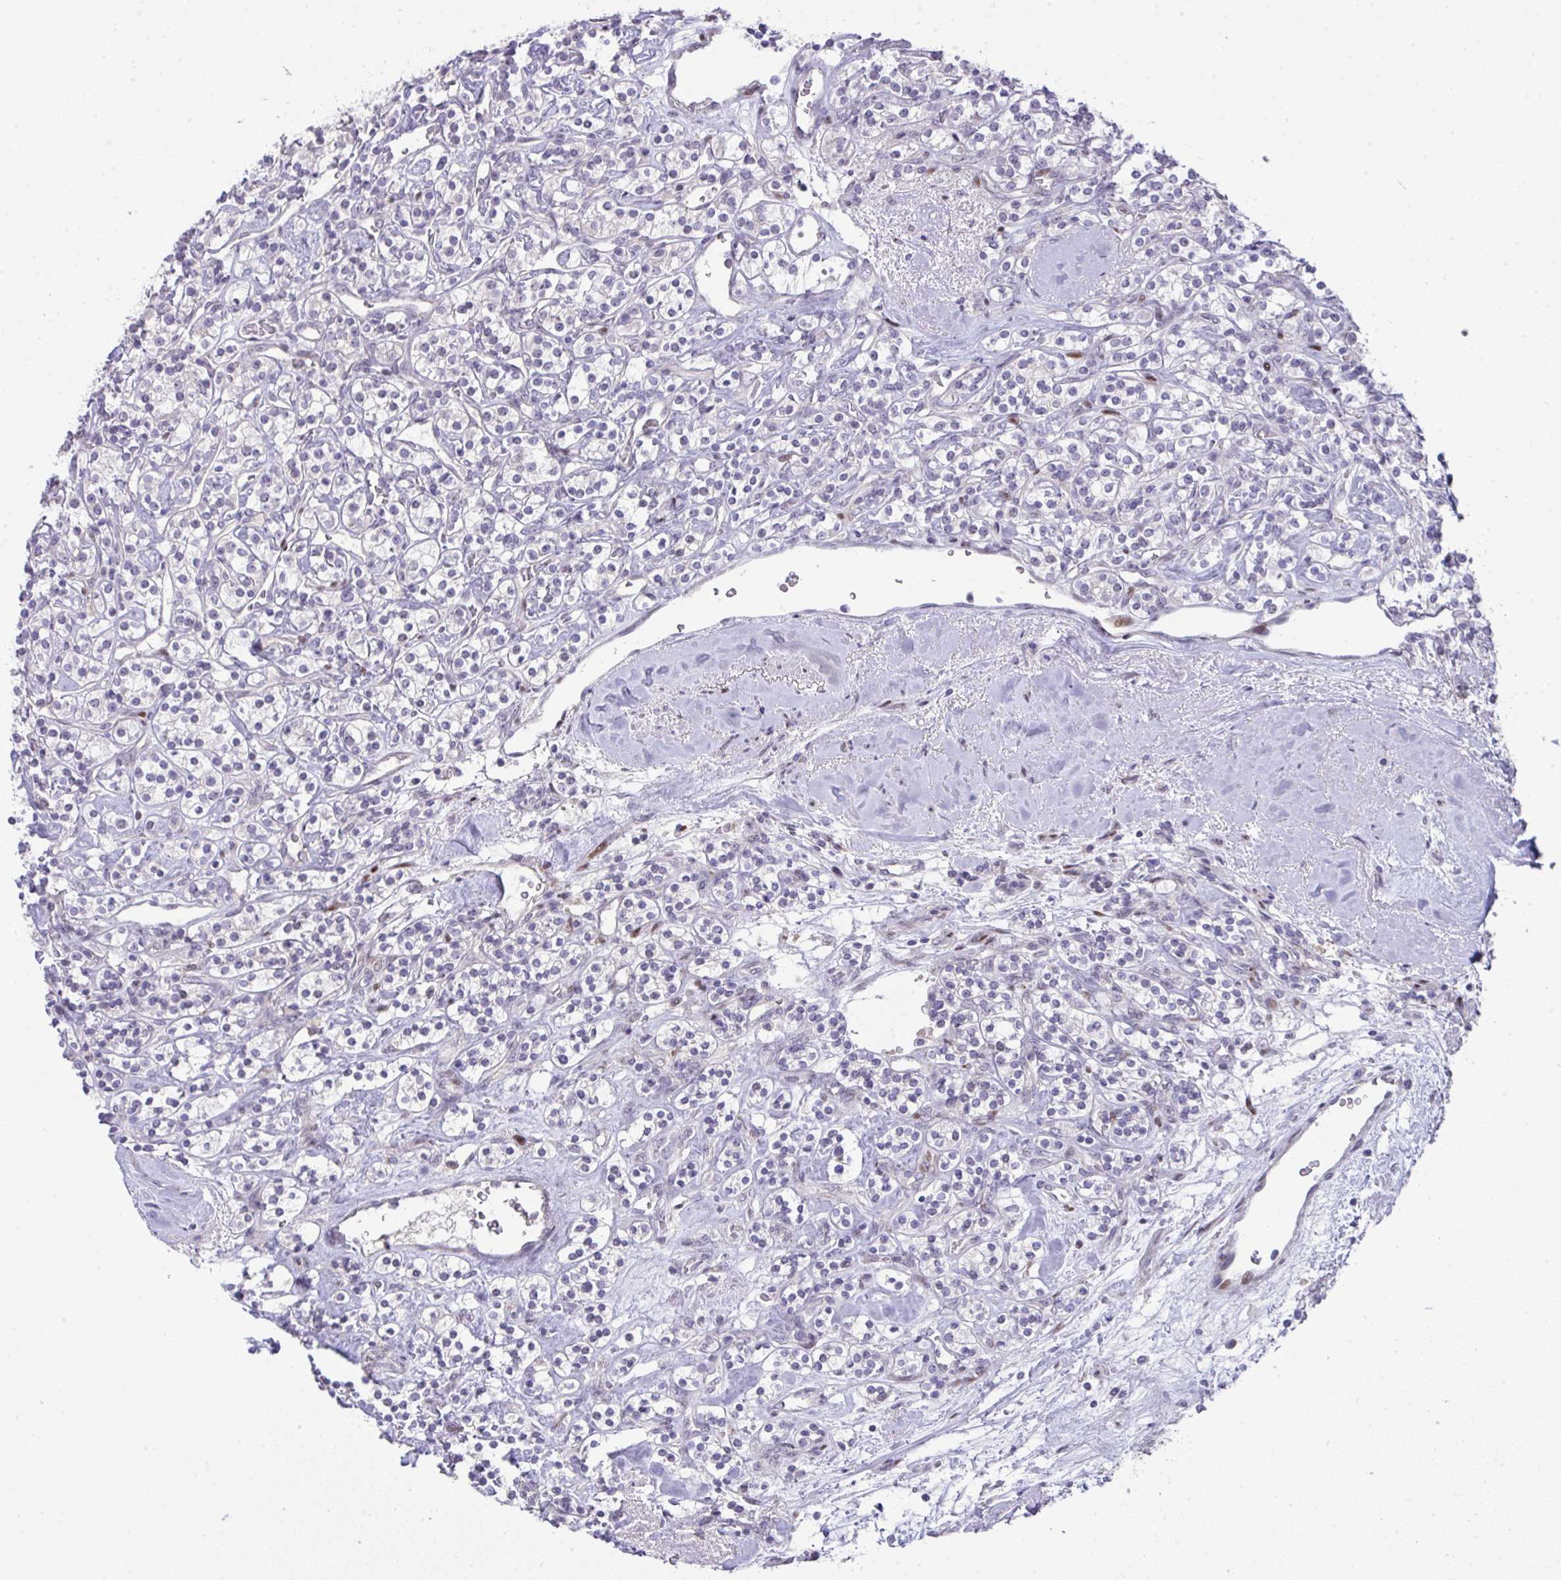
{"staining": {"intensity": "moderate", "quantity": "<25%", "location": "nuclear"}, "tissue": "renal cancer", "cell_type": "Tumor cells", "image_type": "cancer", "snomed": [{"axis": "morphology", "description": "Adenocarcinoma, NOS"}, {"axis": "topography", "description": "Kidney"}], "caption": "This is an image of IHC staining of renal adenocarcinoma, which shows moderate staining in the nuclear of tumor cells.", "gene": "GALNT16", "patient": {"sex": "male", "age": 77}}